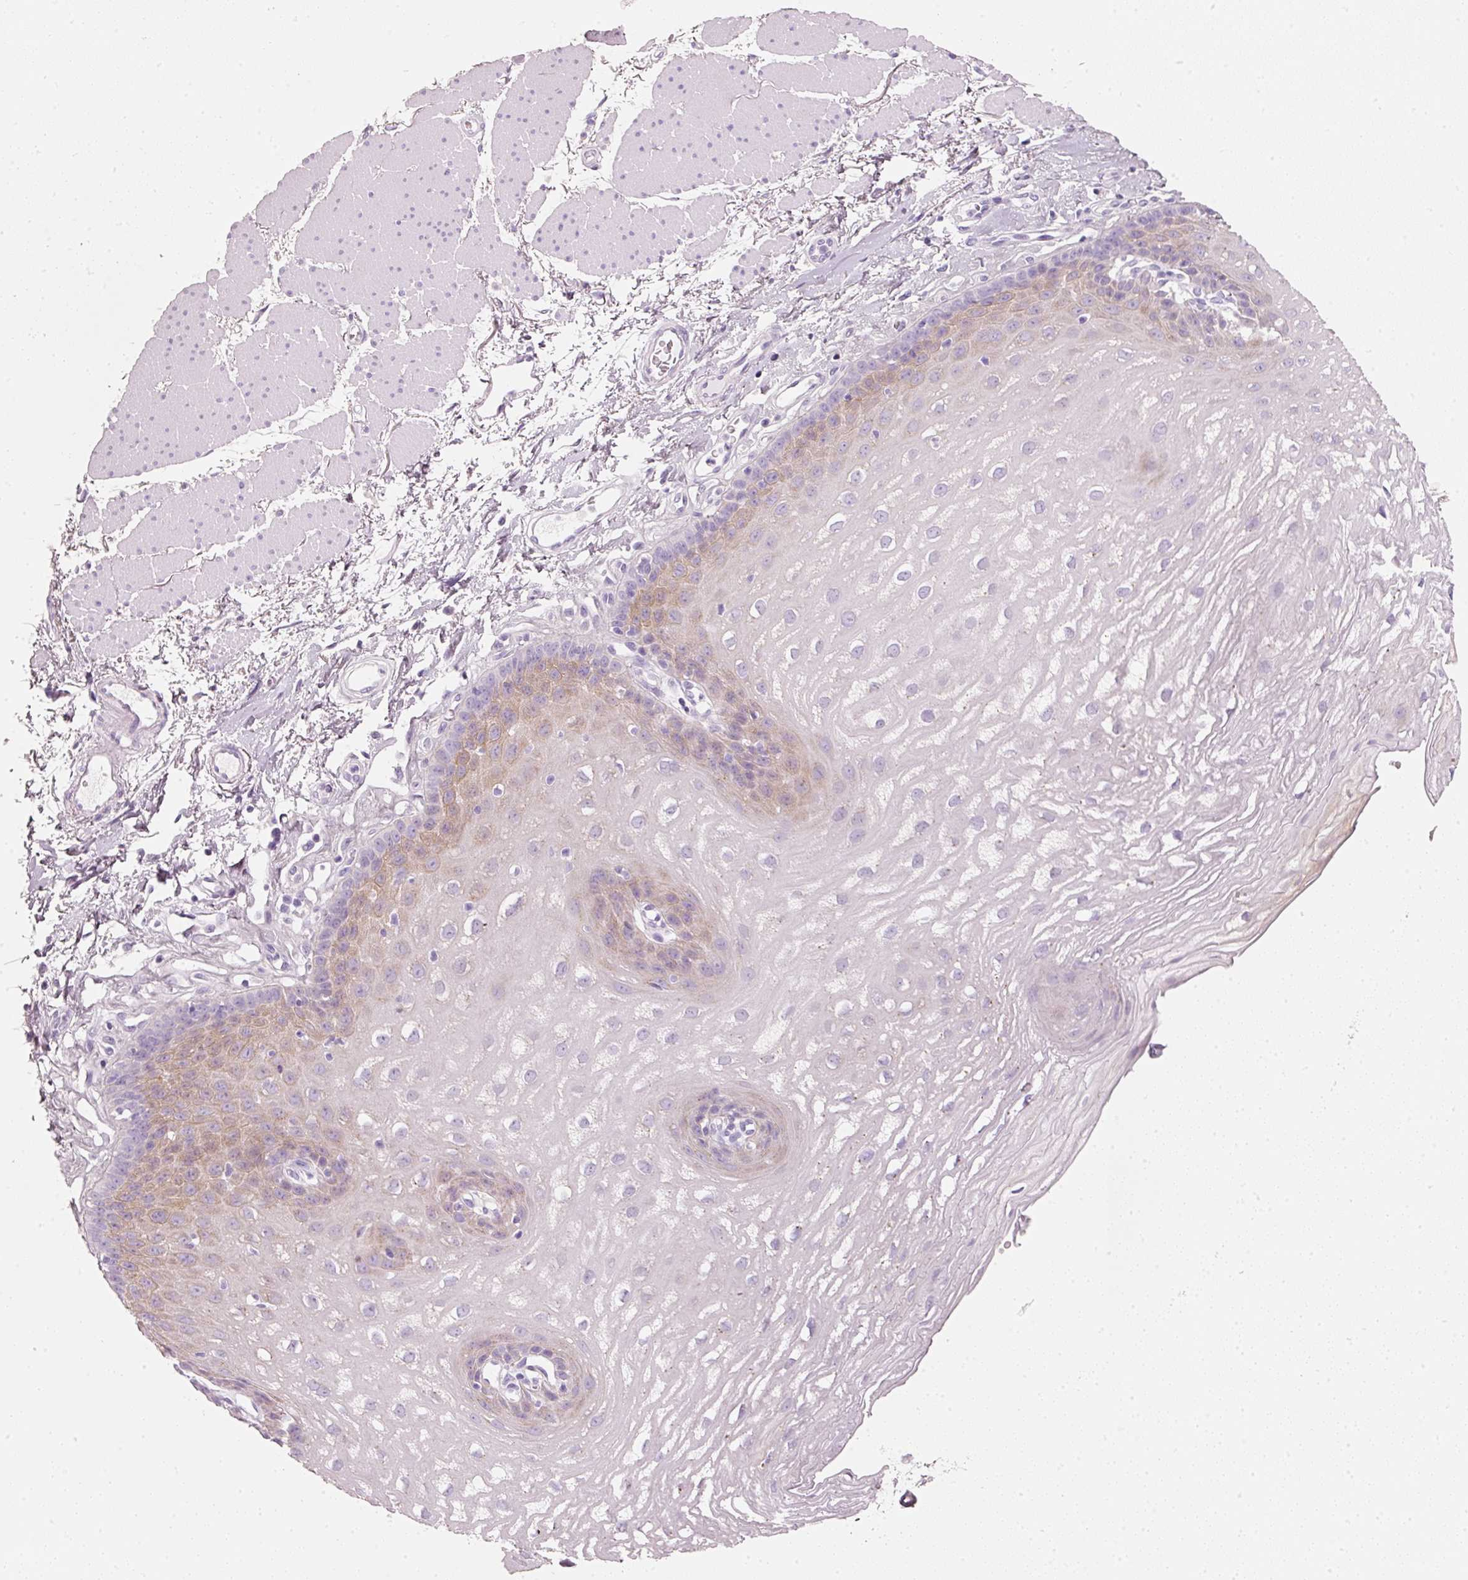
{"staining": {"intensity": "weak", "quantity": "25%-75%", "location": "cytoplasmic/membranous"}, "tissue": "esophagus", "cell_type": "Squamous epithelial cells", "image_type": "normal", "snomed": [{"axis": "morphology", "description": "Normal tissue, NOS"}, {"axis": "topography", "description": "Esophagus"}], "caption": "A micrograph of esophagus stained for a protein demonstrates weak cytoplasmic/membranous brown staining in squamous epithelial cells.", "gene": "PDXDC1", "patient": {"sex": "female", "age": 81}}